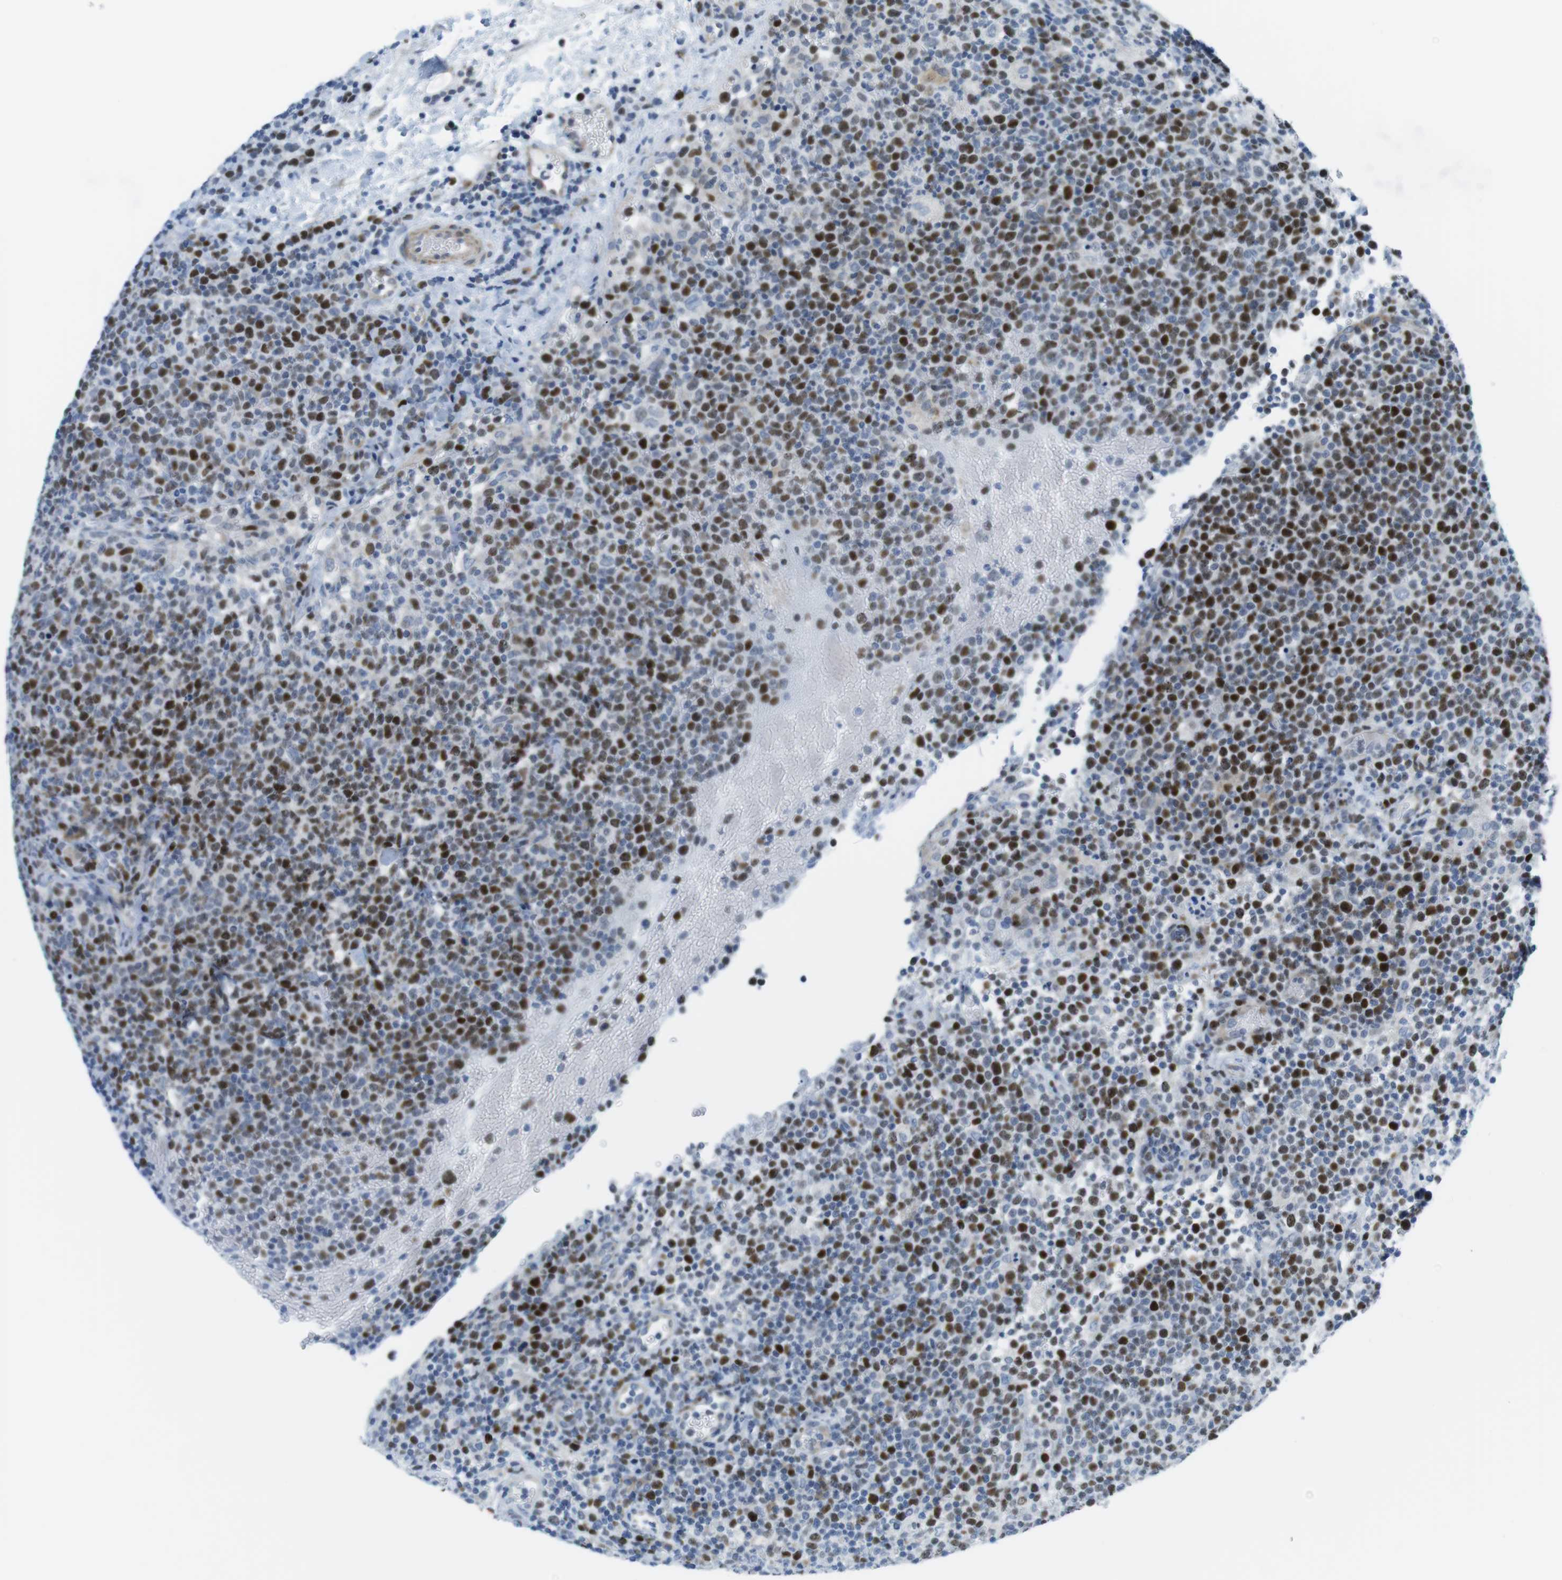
{"staining": {"intensity": "strong", "quantity": ">75%", "location": "nuclear"}, "tissue": "lymphoma", "cell_type": "Tumor cells", "image_type": "cancer", "snomed": [{"axis": "morphology", "description": "Malignant lymphoma, non-Hodgkin's type, High grade"}, {"axis": "topography", "description": "Lymph node"}], "caption": "Strong nuclear protein expression is identified in about >75% of tumor cells in malignant lymphoma, non-Hodgkin's type (high-grade).", "gene": "CHAF1A", "patient": {"sex": "male", "age": 61}}